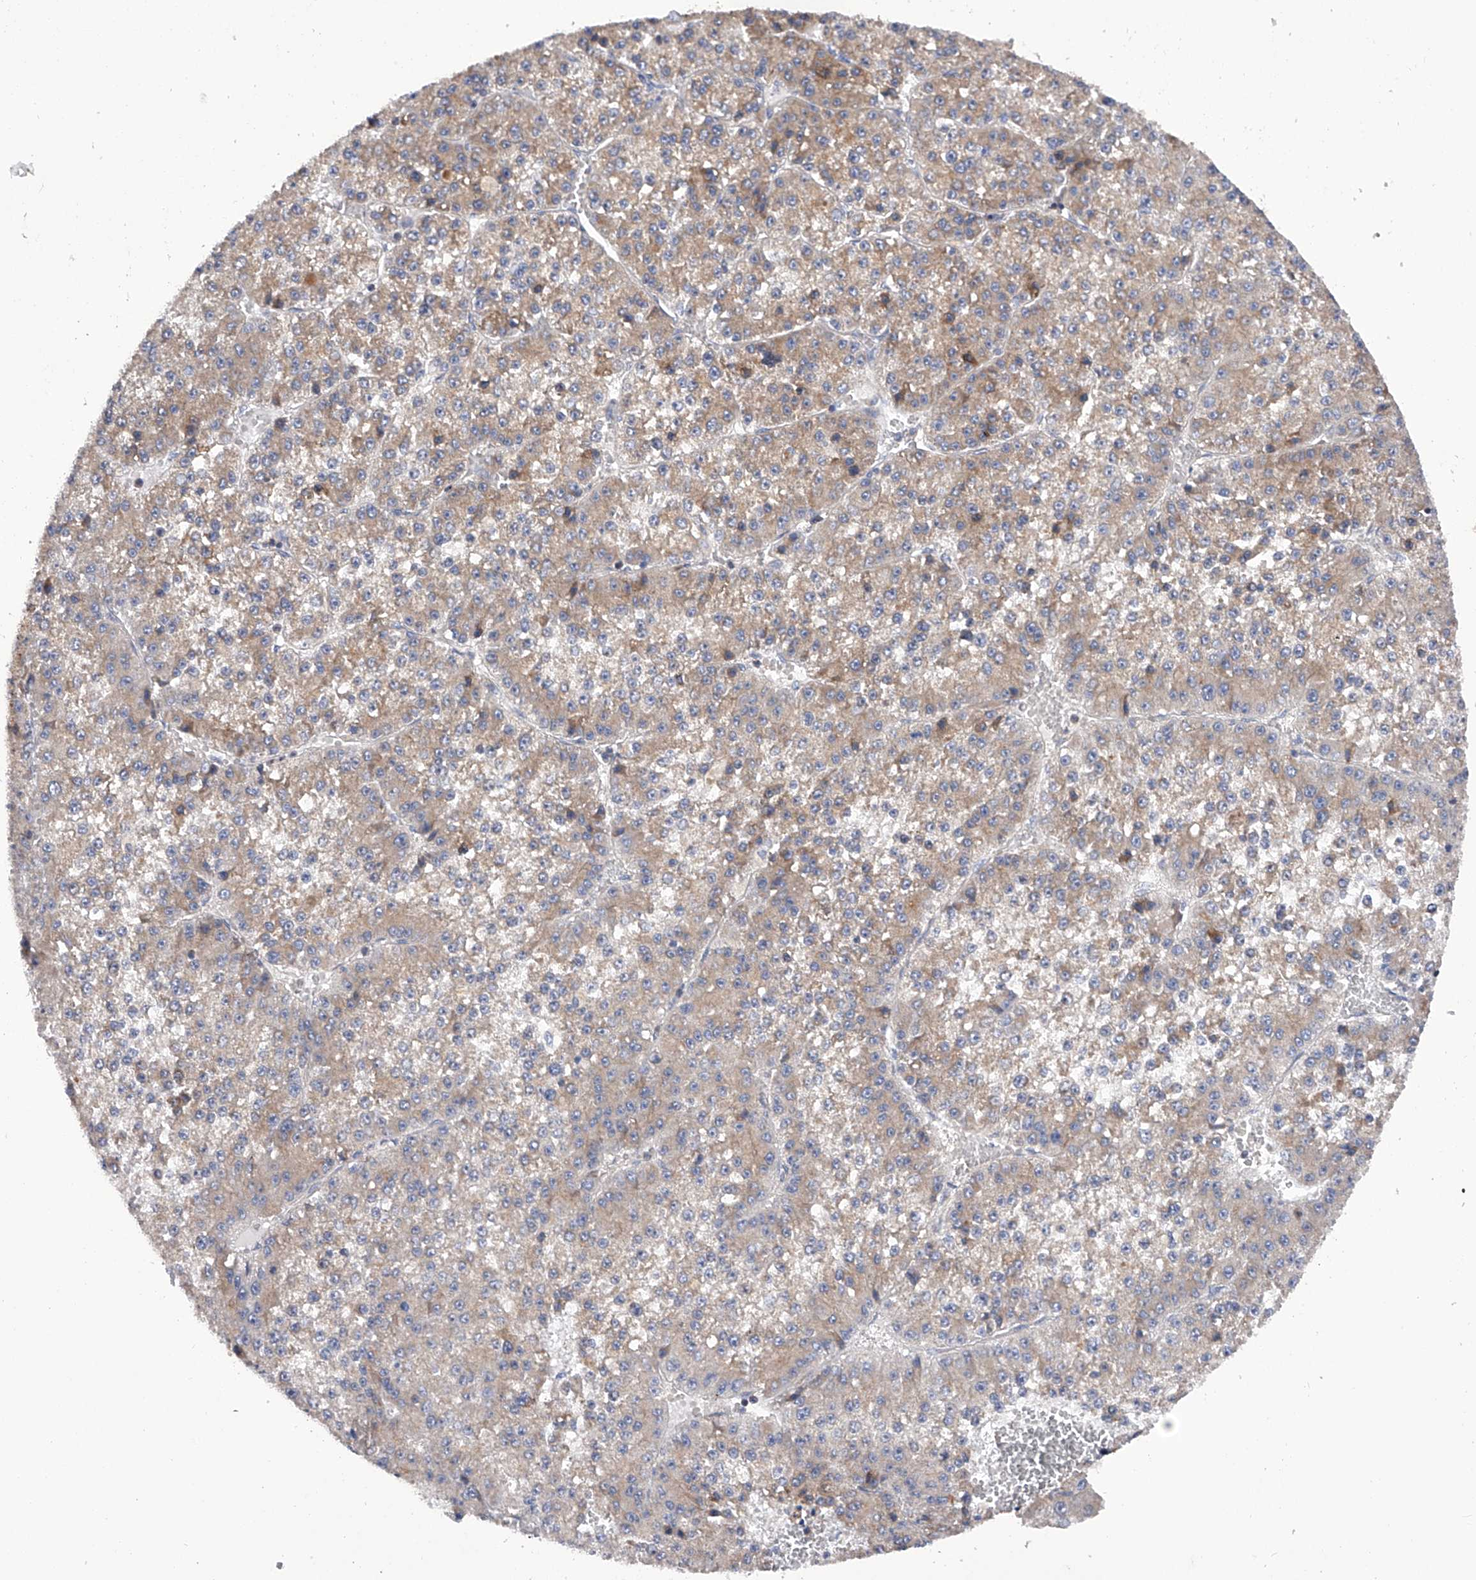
{"staining": {"intensity": "weak", "quantity": ">75%", "location": "cytoplasmic/membranous"}, "tissue": "liver cancer", "cell_type": "Tumor cells", "image_type": "cancer", "snomed": [{"axis": "morphology", "description": "Carcinoma, Hepatocellular, NOS"}, {"axis": "topography", "description": "Liver"}], "caption": "The photomicrograph demonstrates staining of hepatocellular carcinoma (liver), revealing weak cytoplasmic/membranous protein staining (brown color) within tumor cells.", "gene": "MLYCD", "patient": {"sex": "female", "age": 73}}